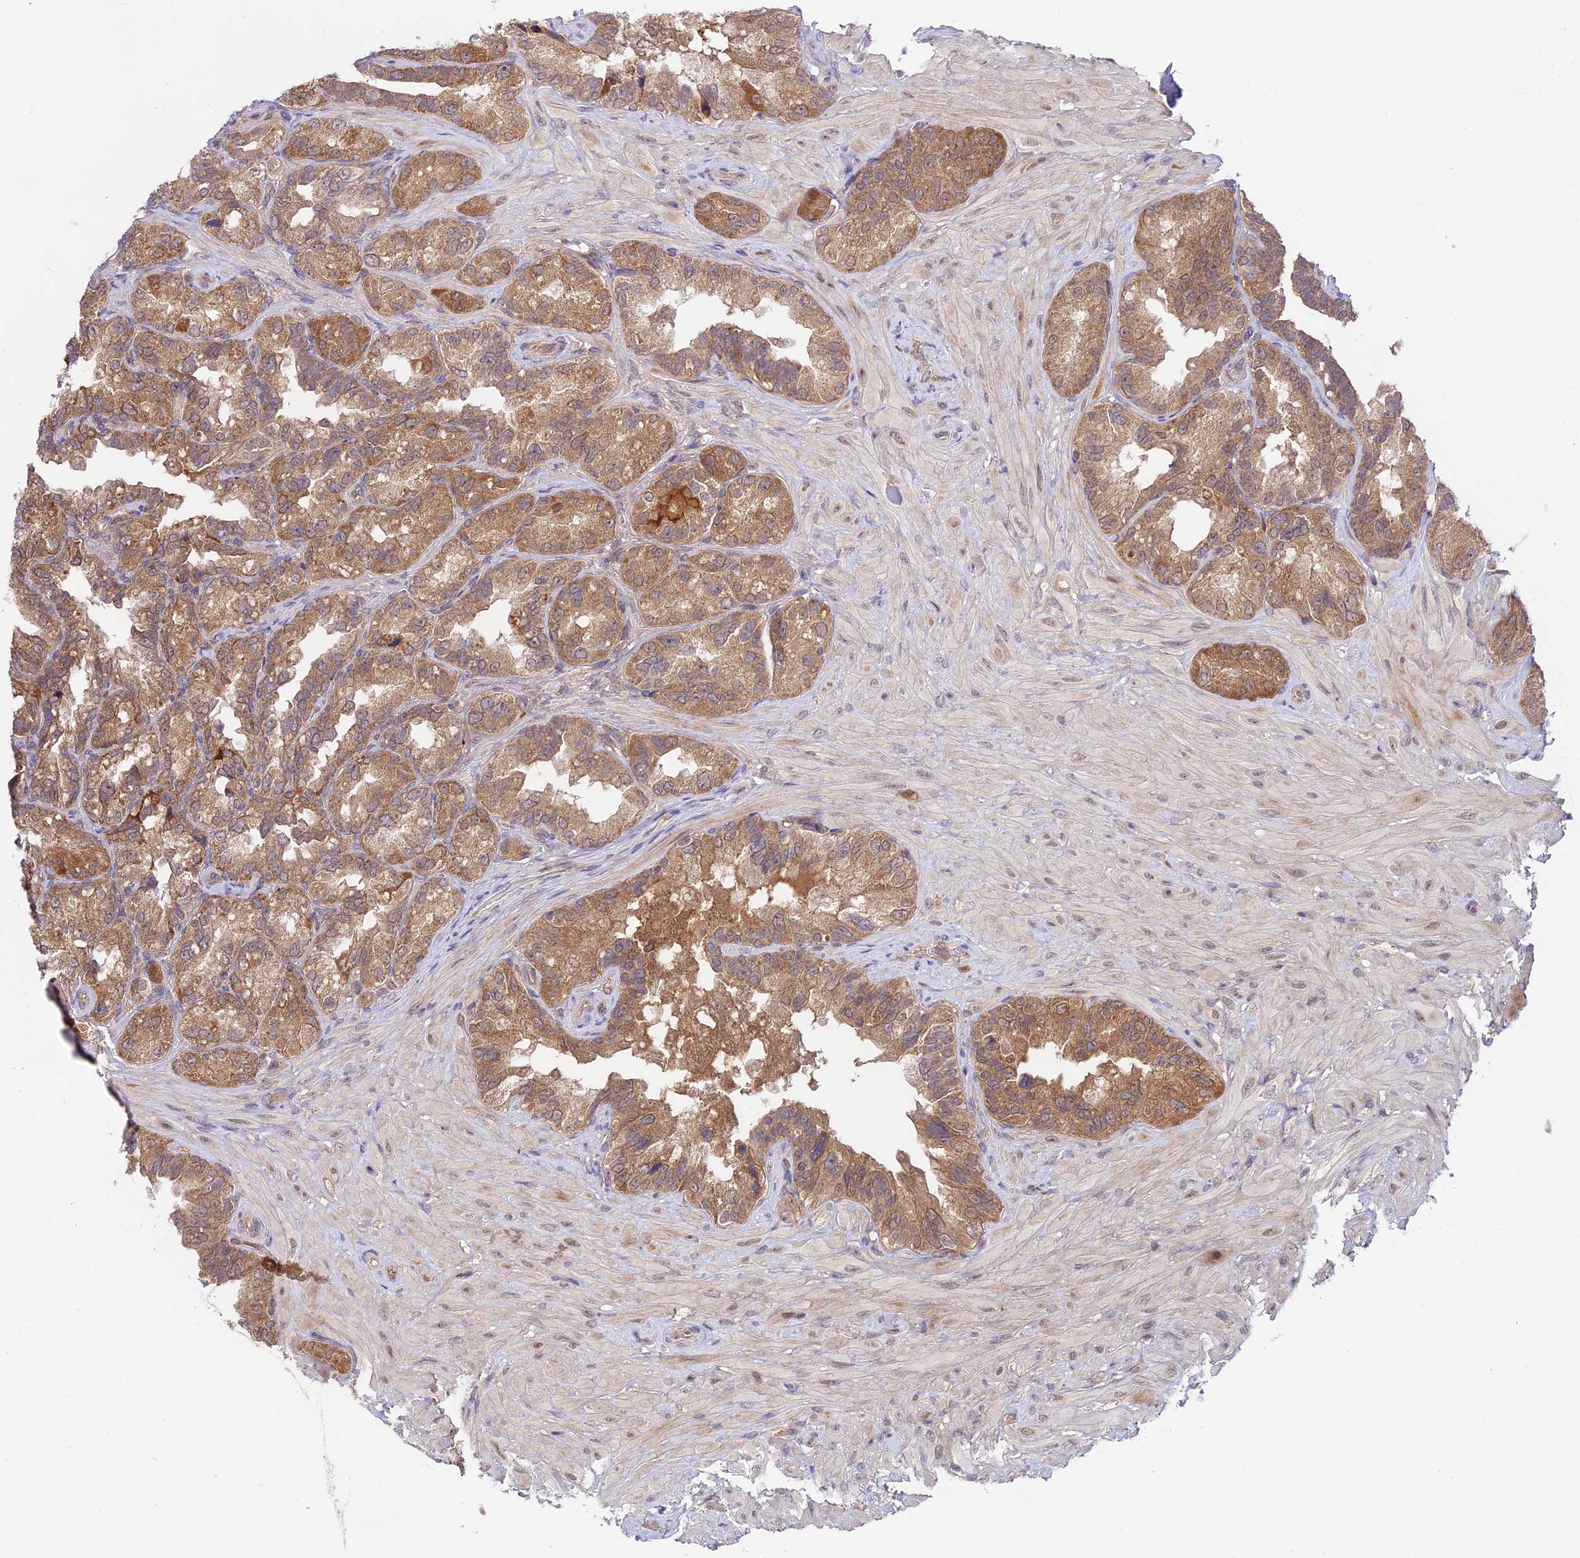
{"staining": {"intensity": "moderate", "quantity": ">75%", "location": "cytoplasmic/membranous"}, "tissue": "seminal vesicle", "cell_type": "Glandular cells", "image_type": "normal", "snomed": [{"axis": "morphology", "description": "Normal tissue, NOS"}, {"axis": "topography", "description": "Seminal veicle"}, {"axis": "topography", "description": "Peripheral nerve tissue"}], "caption": "Immunohistochemical staining of unremarkable human seminal vesicle demonstrates >75% levels of moderate cytoplasmic/membranous protein positivity in approximately >75% of glandular cells.", "gene": "TRIM40", "patient": {"sex": "male", "age": 67}}